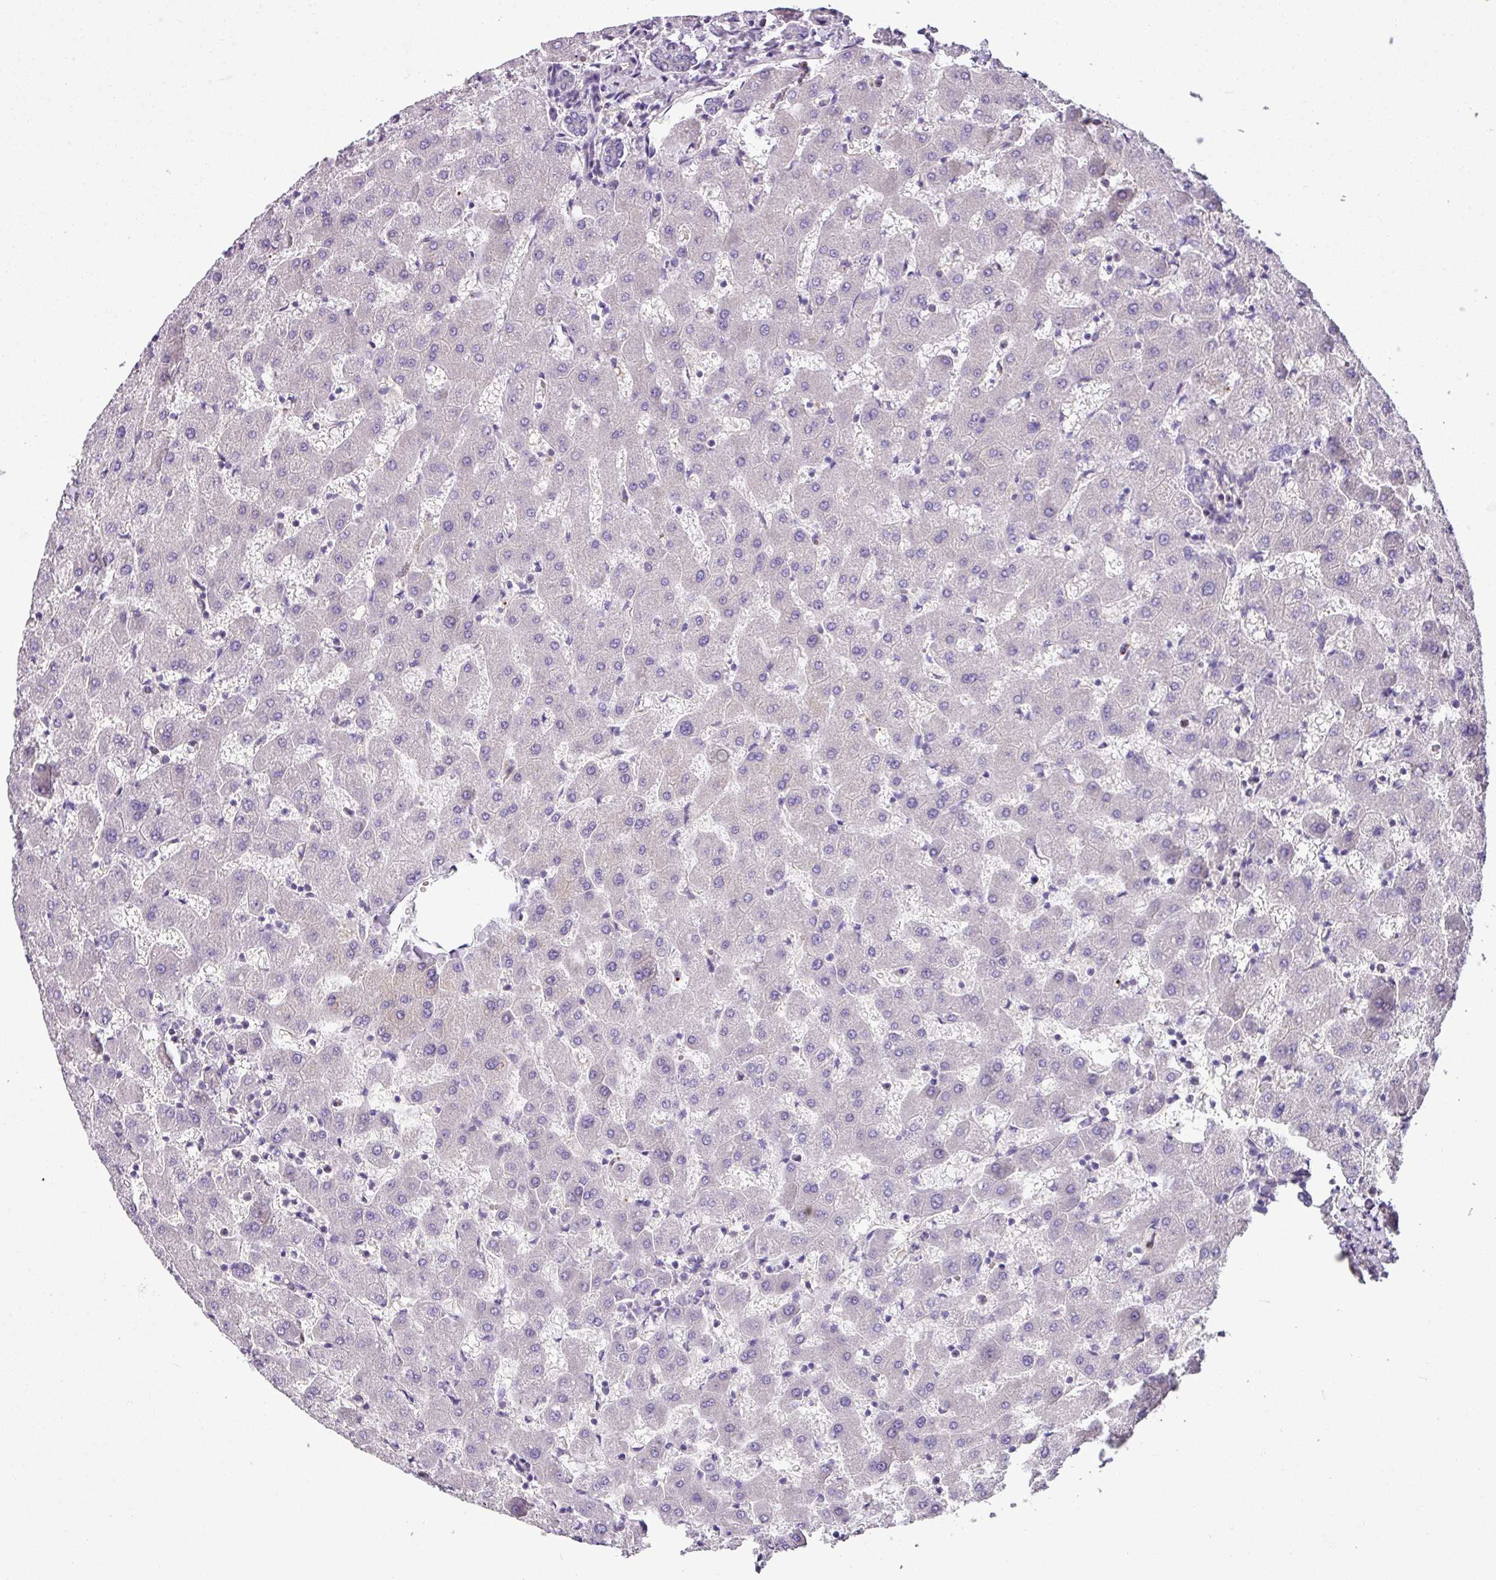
{"staining": {"intensity": "negative", "quantity": "none", "location": "none"}, "tissue": "liver", "cell_type": "Cholangiocytes", "image_type": "normal", "snomed": [{"axis": "morphology", "description": "Normal tissue, NOS"}, {"axis": "topography", "description": "Liver"}], "caption": "Micrograph shows no significant protein expression in cholangiocytes of normal liver.", "gene": "SLC23A2", "patient": {"sex": "female", "age": 63}}